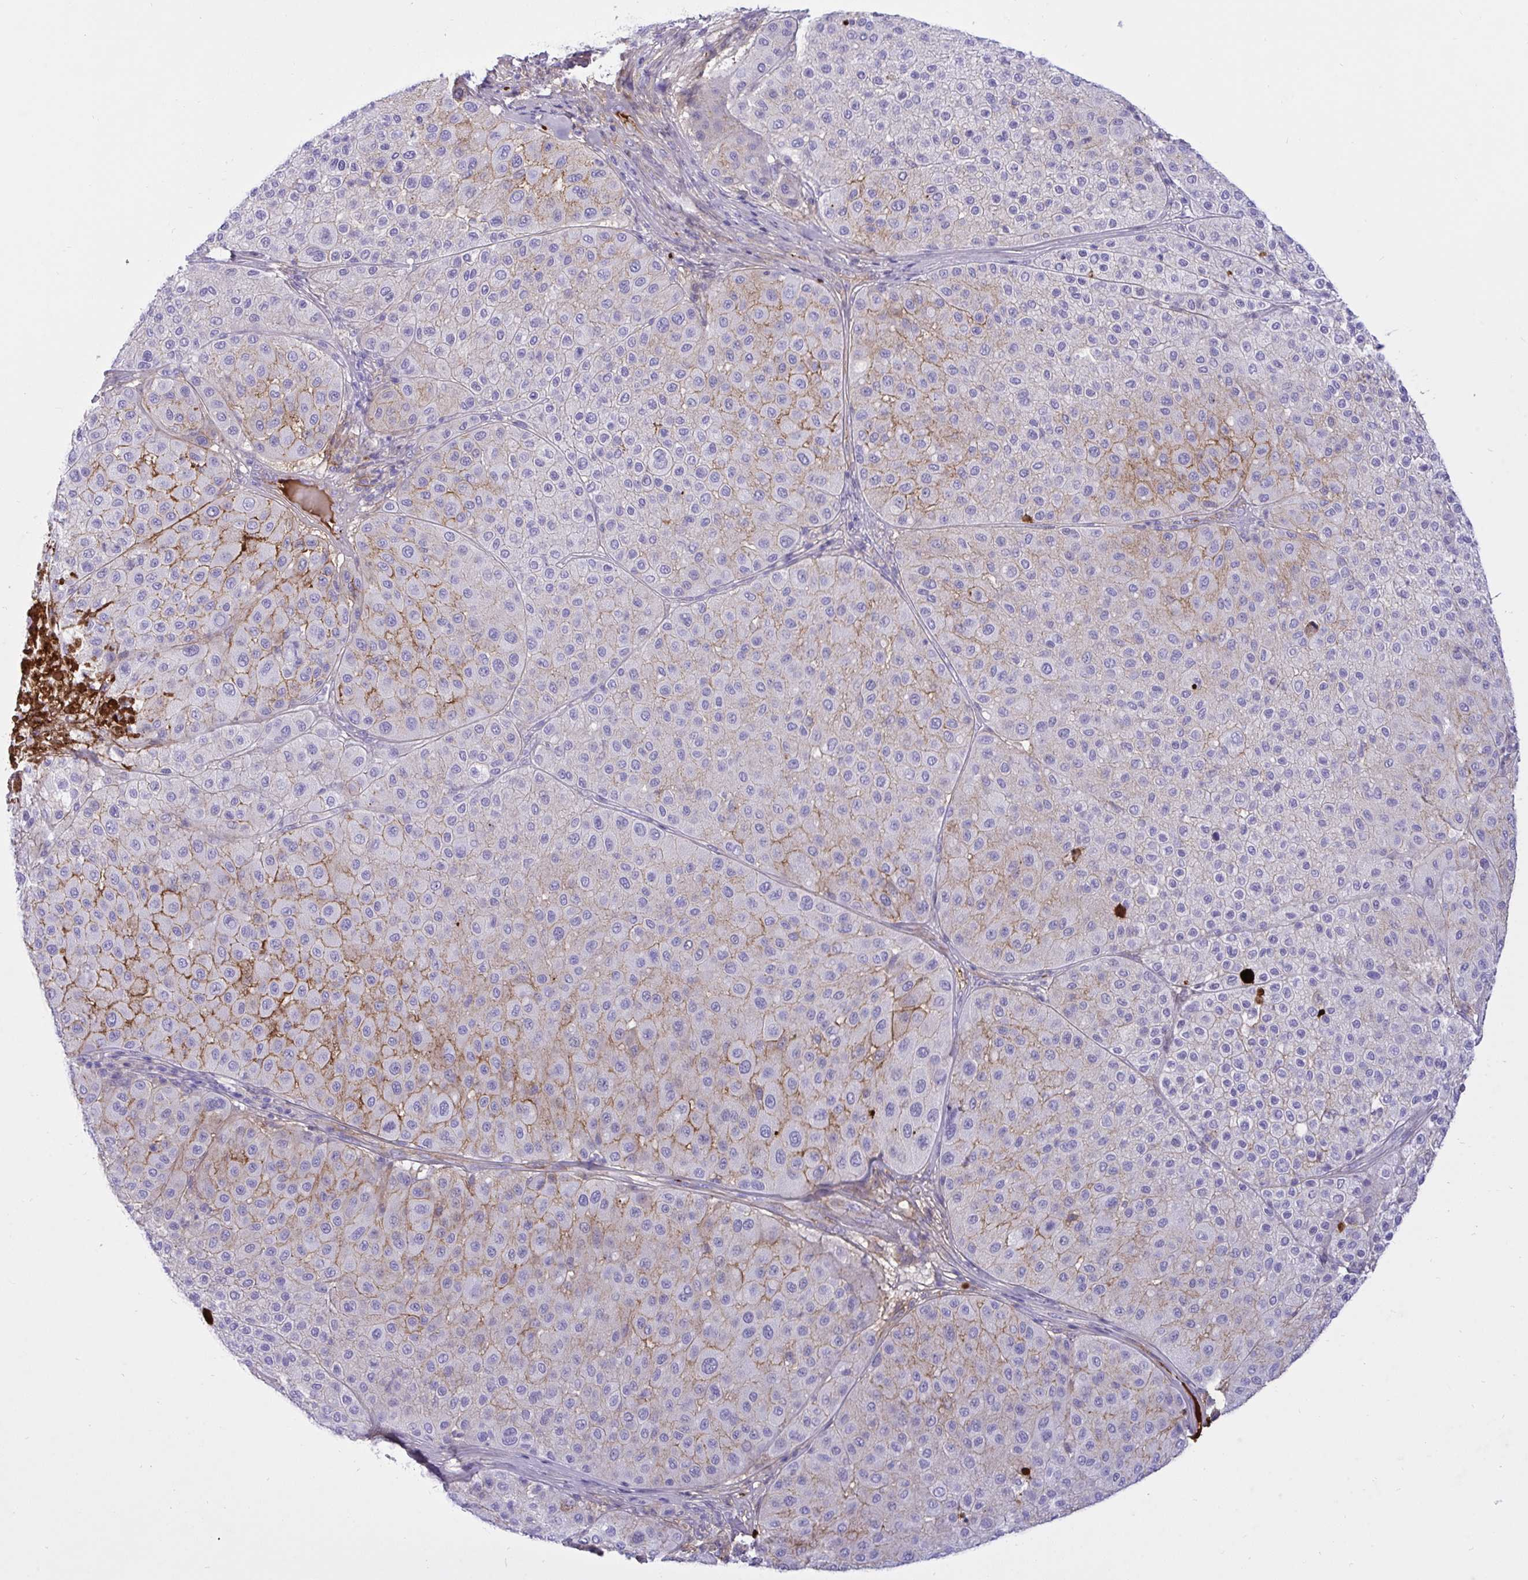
{"staining": {"intensity": "negative", "quantity": "none", "location": "none"}, "tissue": "melanoma", "cell_type": "Tumor cells", "image_type": "cancer", "snomed": [{"axis": "morphology", "description": "Malignant melanoma, Metastatic site"}, {"axis": "topography", "description": "Smooth muscle"}], "caption": "Tumor cells are negative for protein expression in human malignant melanoma (metastatic site).", "gene": "F2", "patient": {"sex": "male", "age": 41}}